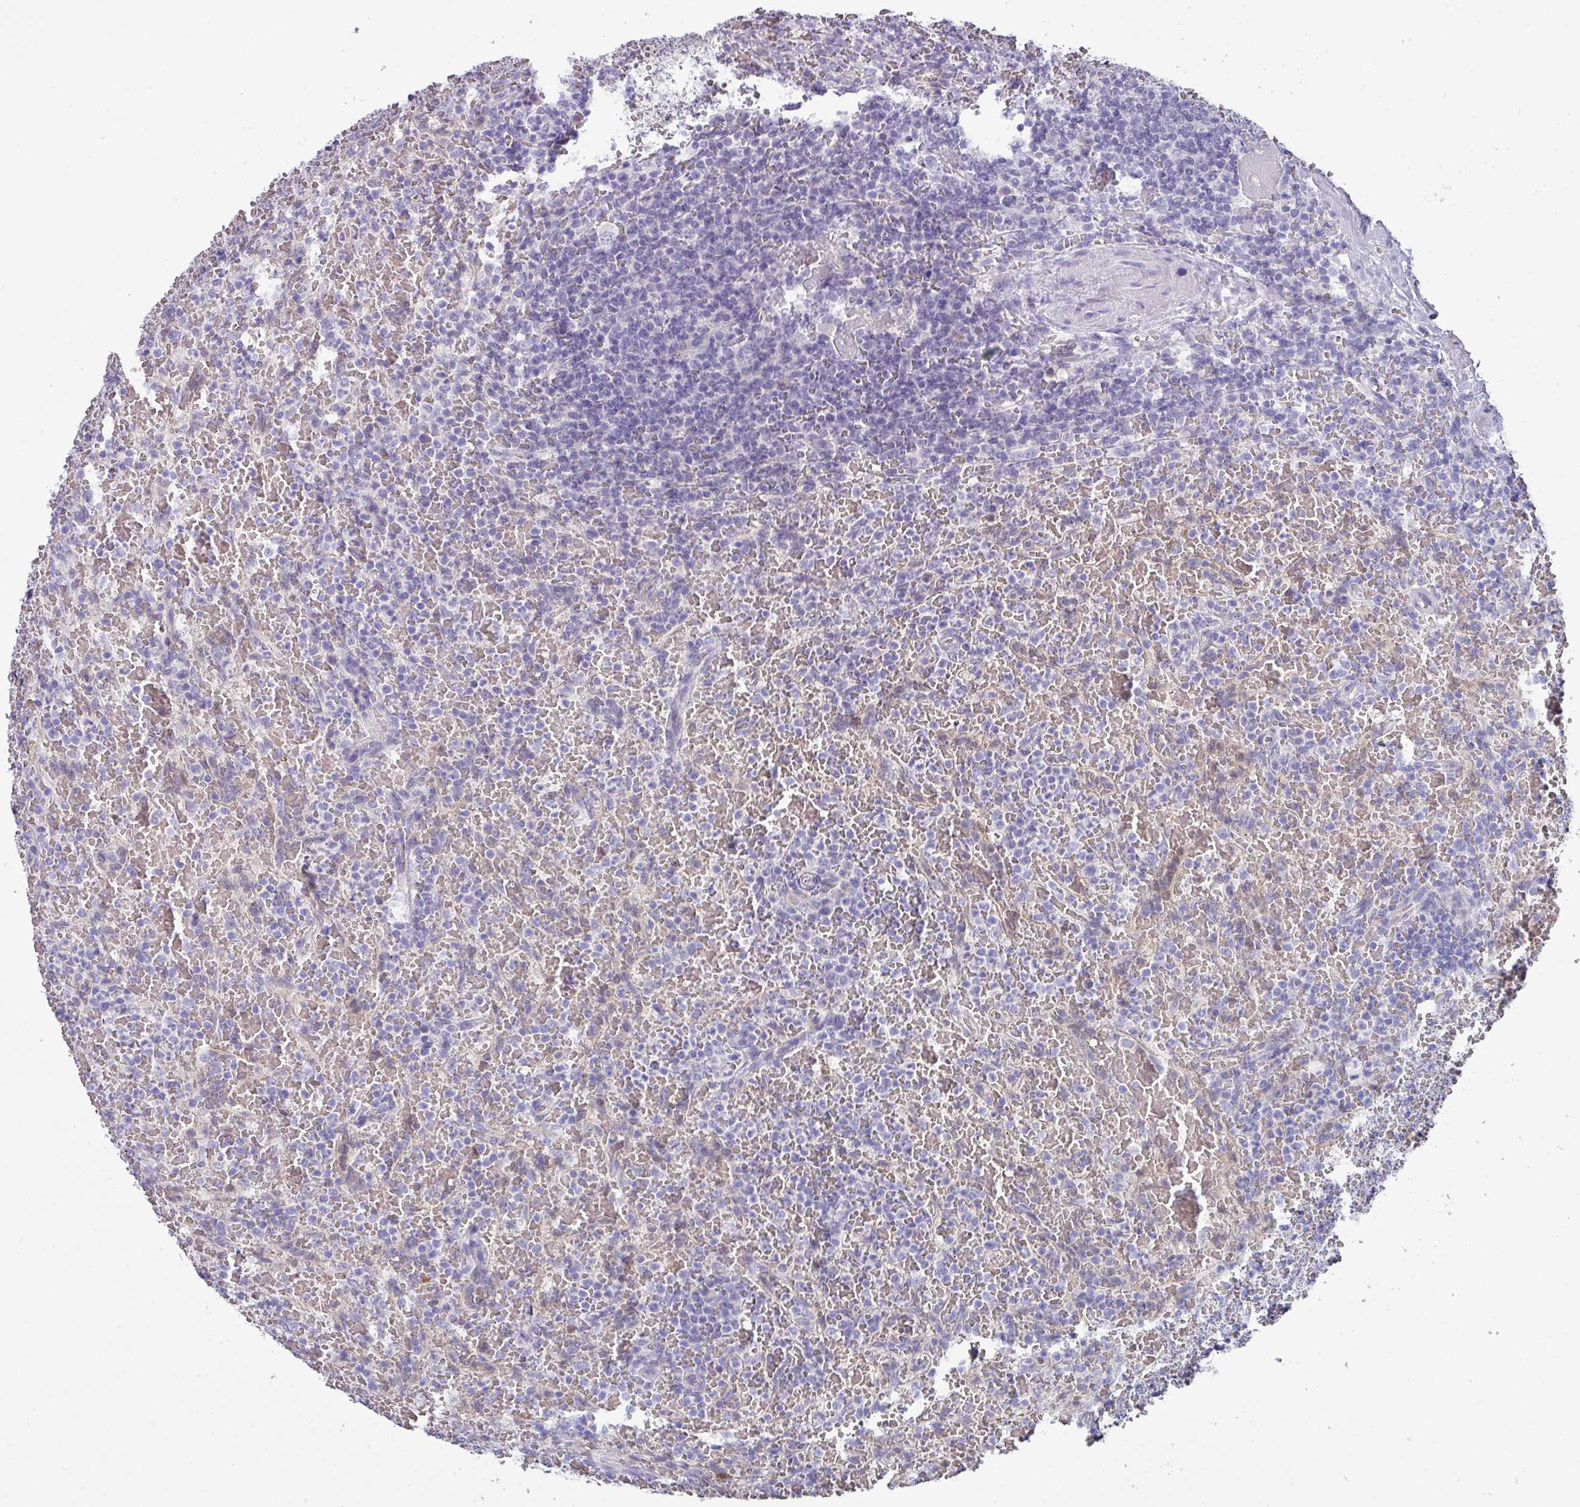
{"staining": {"intensity": "negative", "quantity": "none", "location": "none"}, "tissue": "lymphoma", "cell_type": "Tumor cells", "image_type": "cancer", "snomed": [{"axis": "morphology", "description": "Malignant lymphoma, non-Hodgkin's type, Low grade"}, {"axis": "topography", "description": "Spleen"}], "caption": "Image shows no significant protein positivity in tumor cells of lymphoma.", "gene": "DEFB115", "patient": {"sex": "female", "age": 64}}